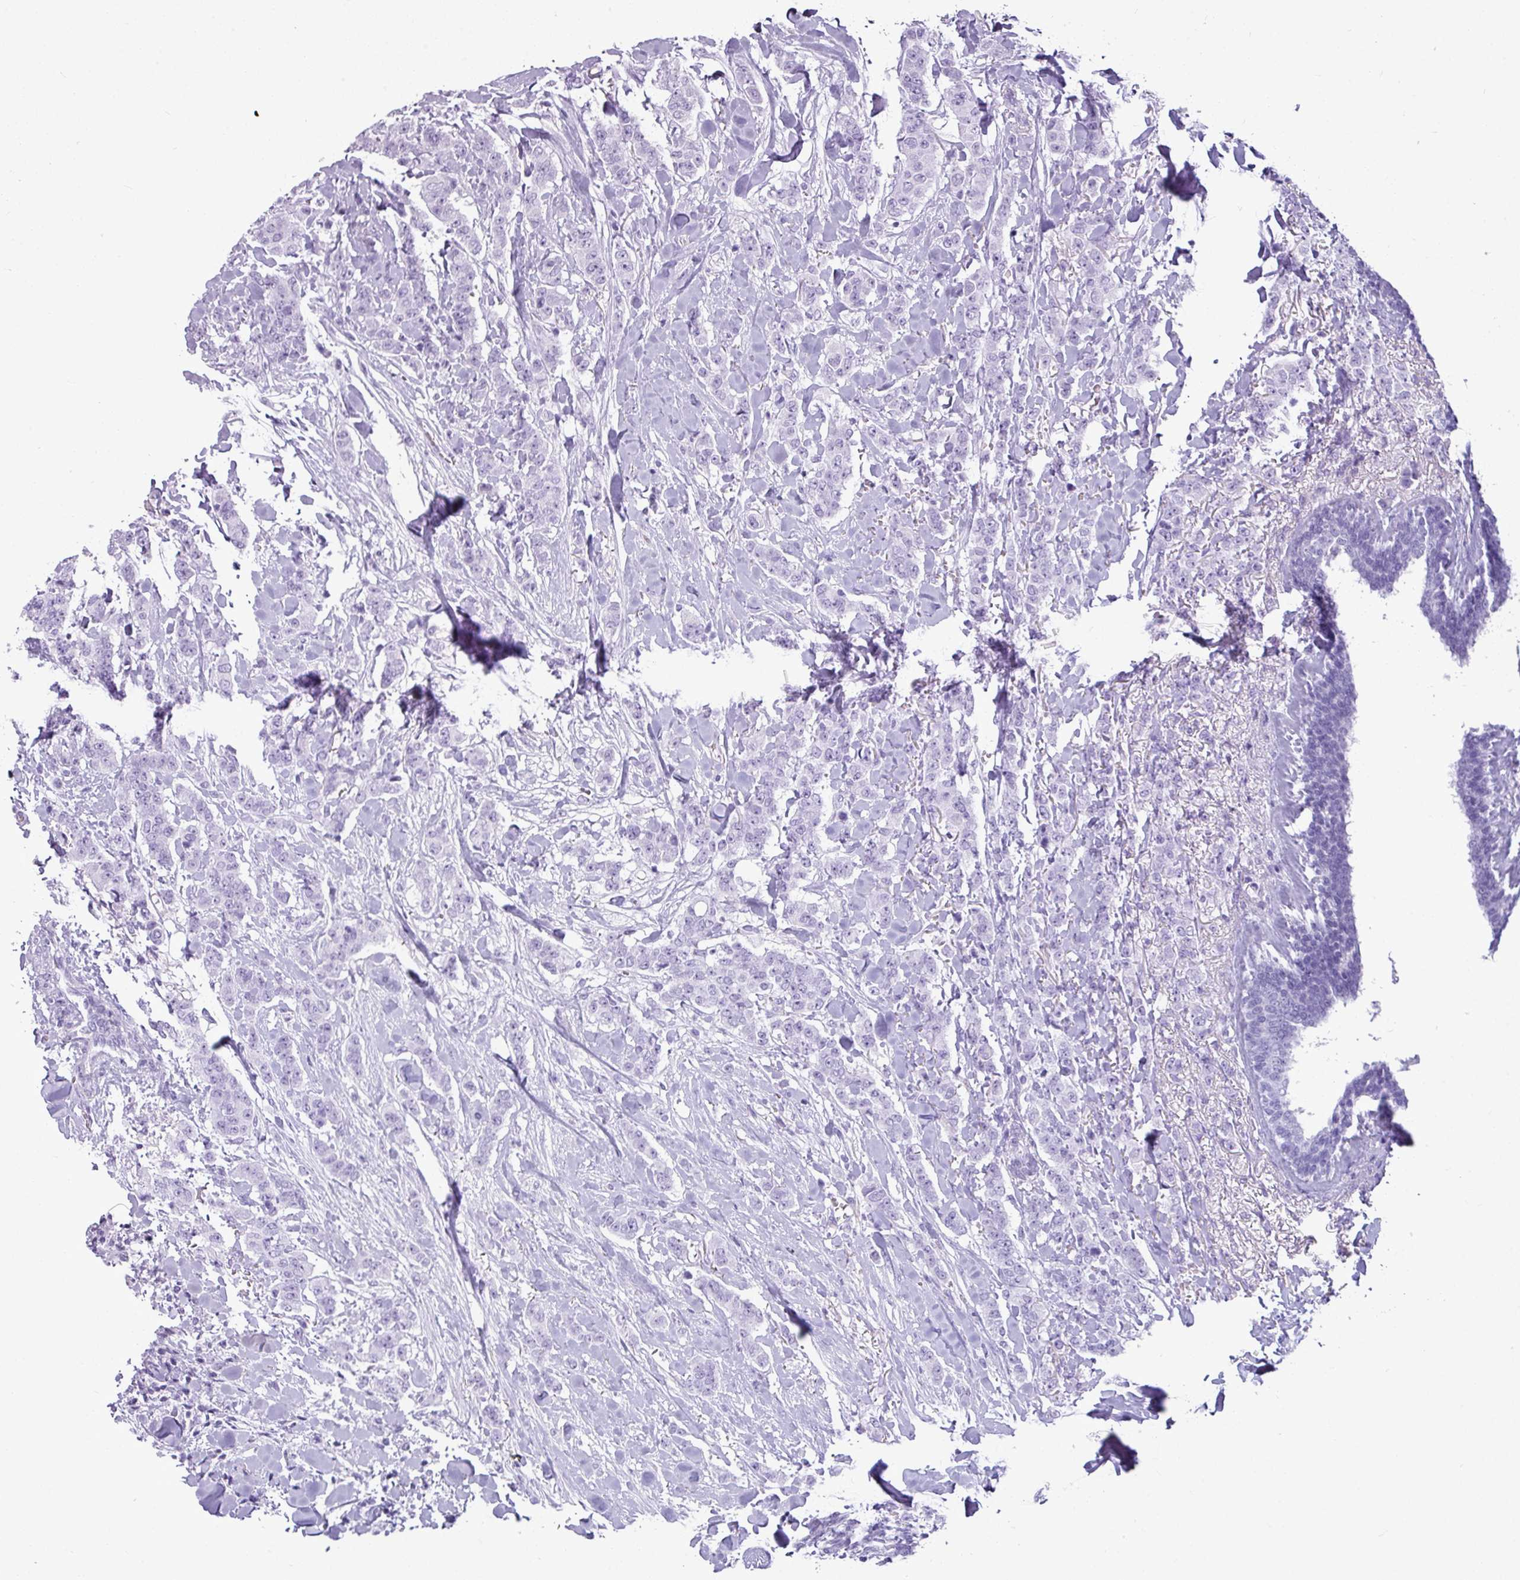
{"staining": {"intensity": "negative", "quantity": "none", "location": "none"}, "tissue": "breast cancer", "cell_type": "Tumor cells", "image_type": "cancer", "snomed": [{"axis": "morphology", "description": "Duct carcinoma"}, {"axis": "topography", "description": "Breast"}], "caption": "Protein analysis of breast infiltrating ductal carcinoma displays no significant positivity in tumor cells.", "gene": "AMY1B", "patient": {"sex": "female", "age": 40}}